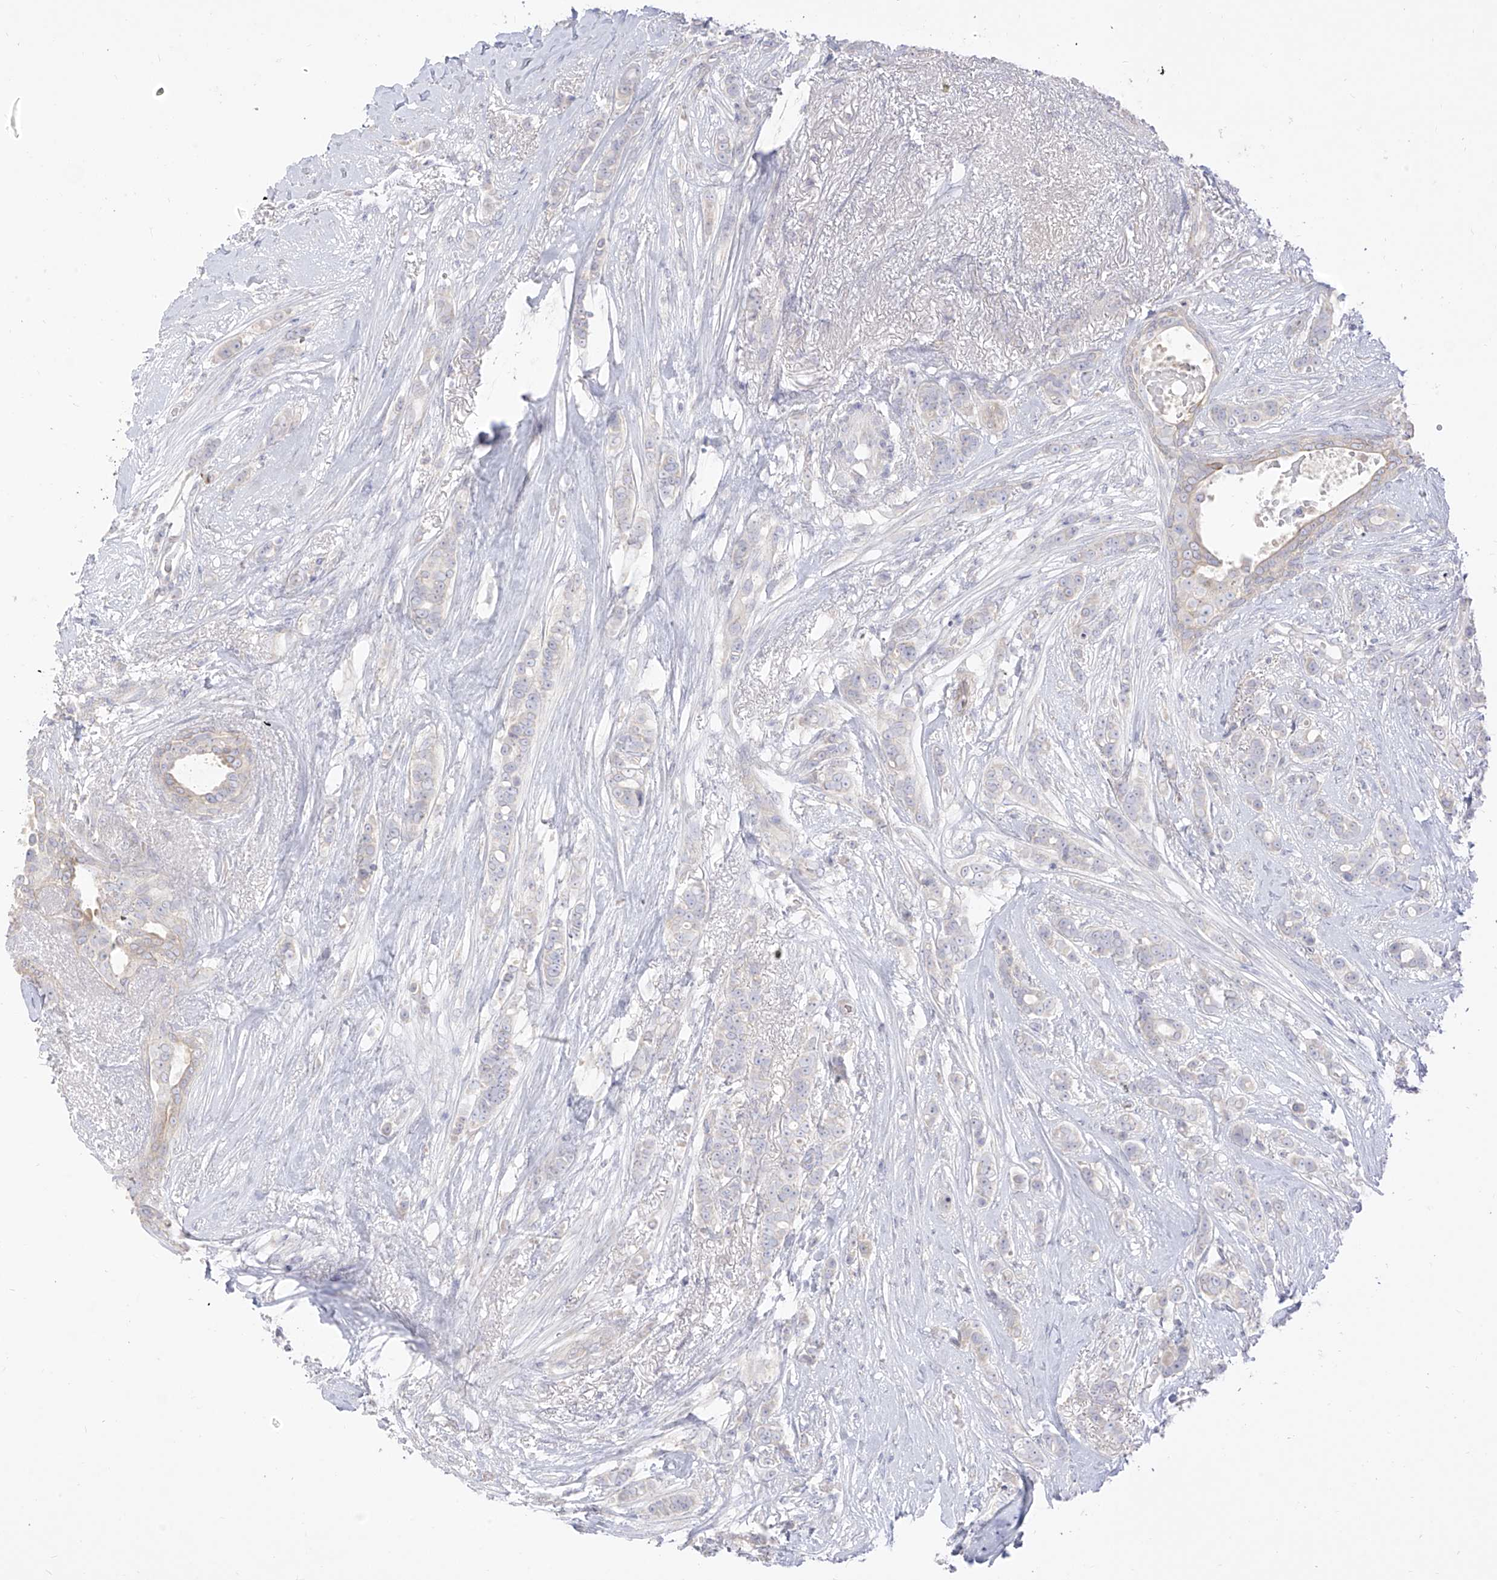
{"staining": {"intensity": "negative", "quantity": "none", "location": "none"}, "tissue": "breast cancer", "cell_type": "Tumor cells", "image_type": "cancer", "snomed": [{"axis": "morphology", "description": "Lobular carcinoma"}, {"axis": "topography", "description": "Breast"}], "caption": "IHC photomicrograph of neoplastic tissue: lobular carcinoma (breast) stained with DAB (3,3'-diaminobenzidine) demonstrates no significant protein staining in tumor cells. (Stains: DAB (3,3'-diaminobenzidine) IHC with hematoxylin counter stain, Microscopy: brightfield microscopy at high magnification).", "gene": "ARHGEF40", "patient": {"sex": "female", "age": 51}}